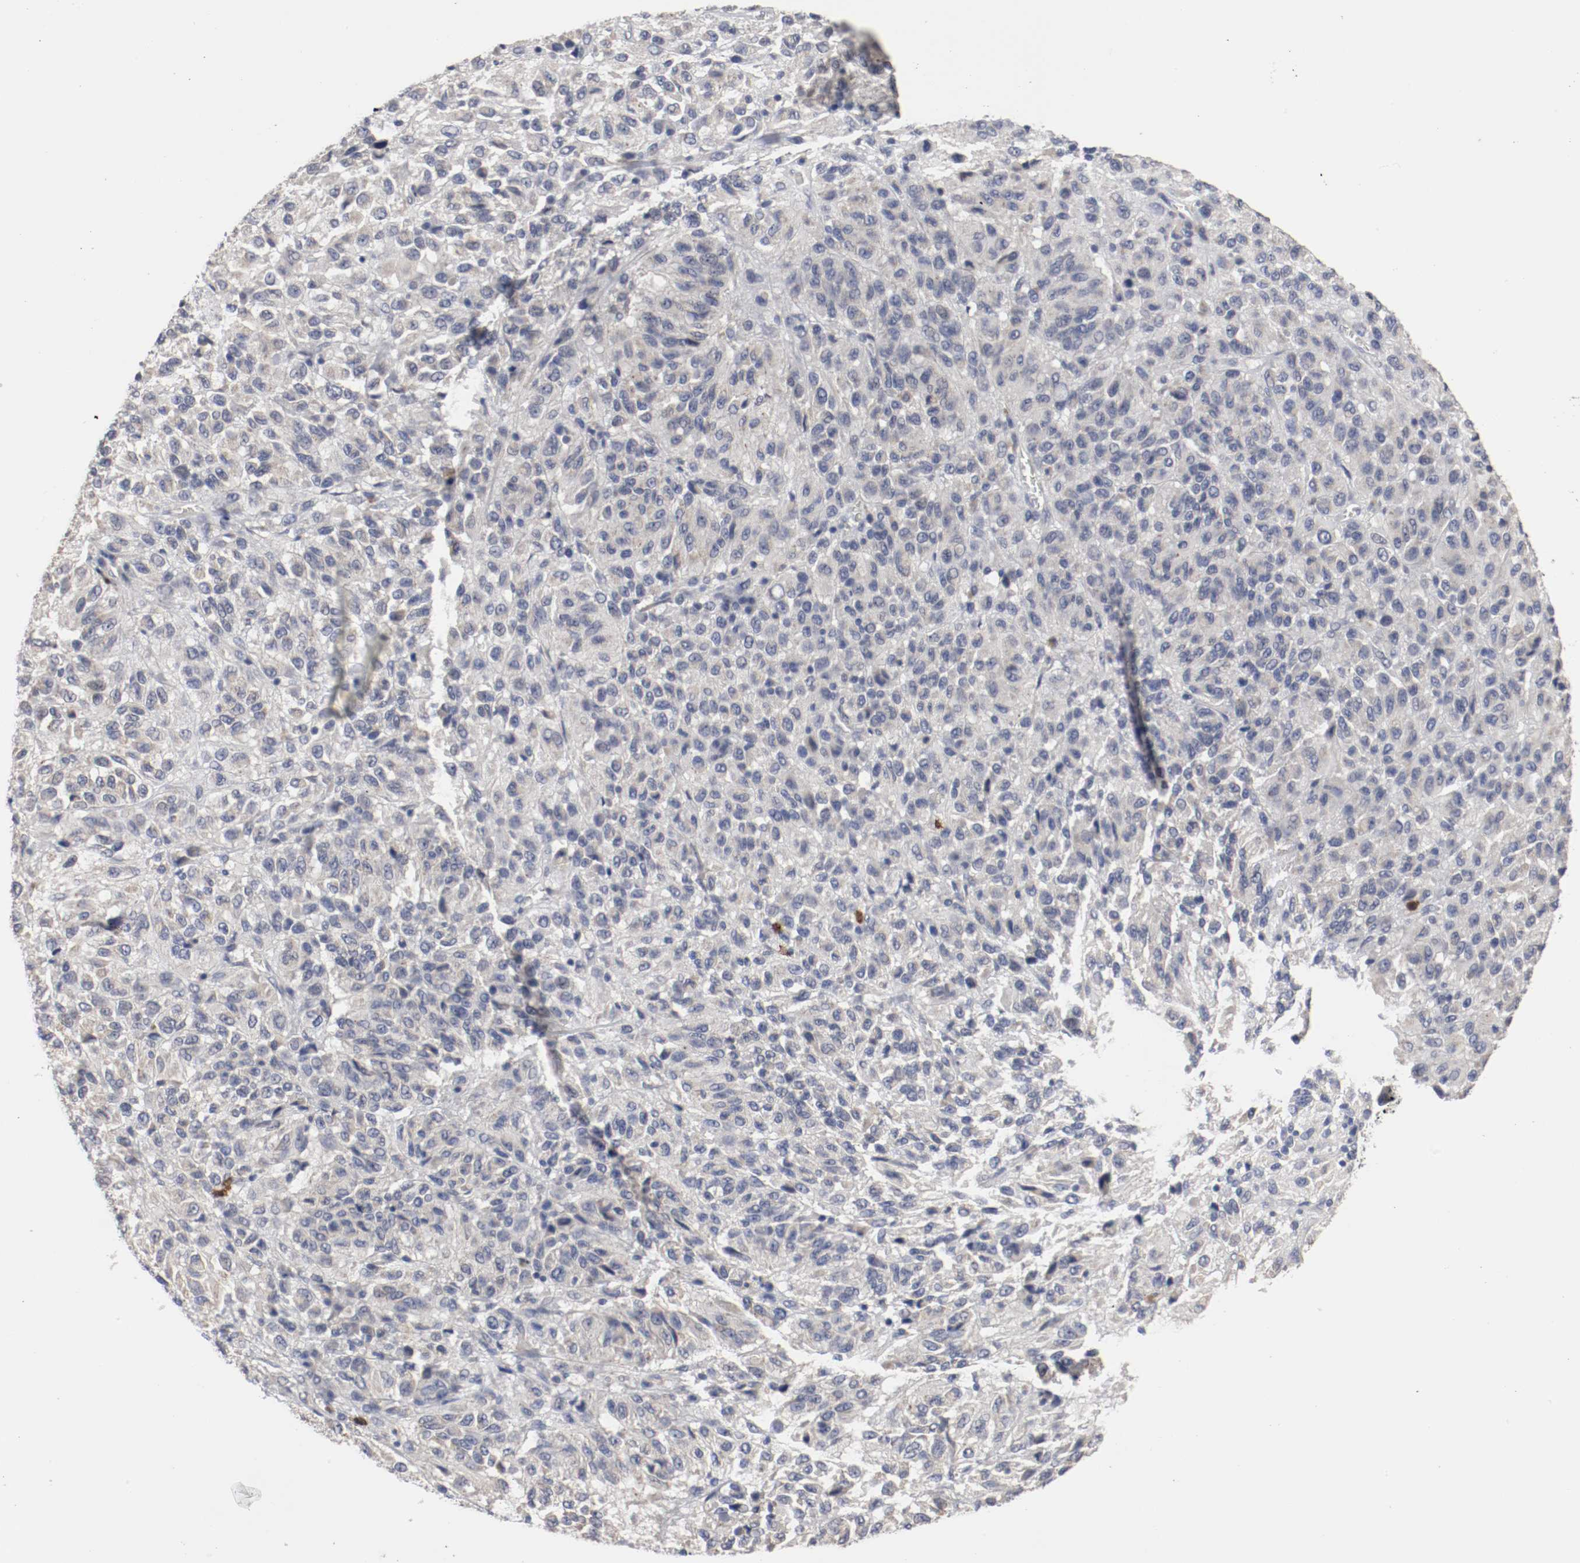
{"staining": {"intensity": "negative", "quantity": "none", "location": "none"}, "tissue": "melanoma", "cell_type": "Tumor cells", "image_type": "cancer", "snomed": [{"axis": "morphology", "description": "Malignant melanoma, Metastatic site"}, {"axis": "topography", "description": "Lung"}], "caption": "This histopathology image is of melanoma stained with immunohistochemistry (IHC) to label a protein in brown with the nuclei are counter-stained blue. There is no positivity in tumor cells.", "gene": "CEBPE", "patient": {"sex": "male", "age": 64}}